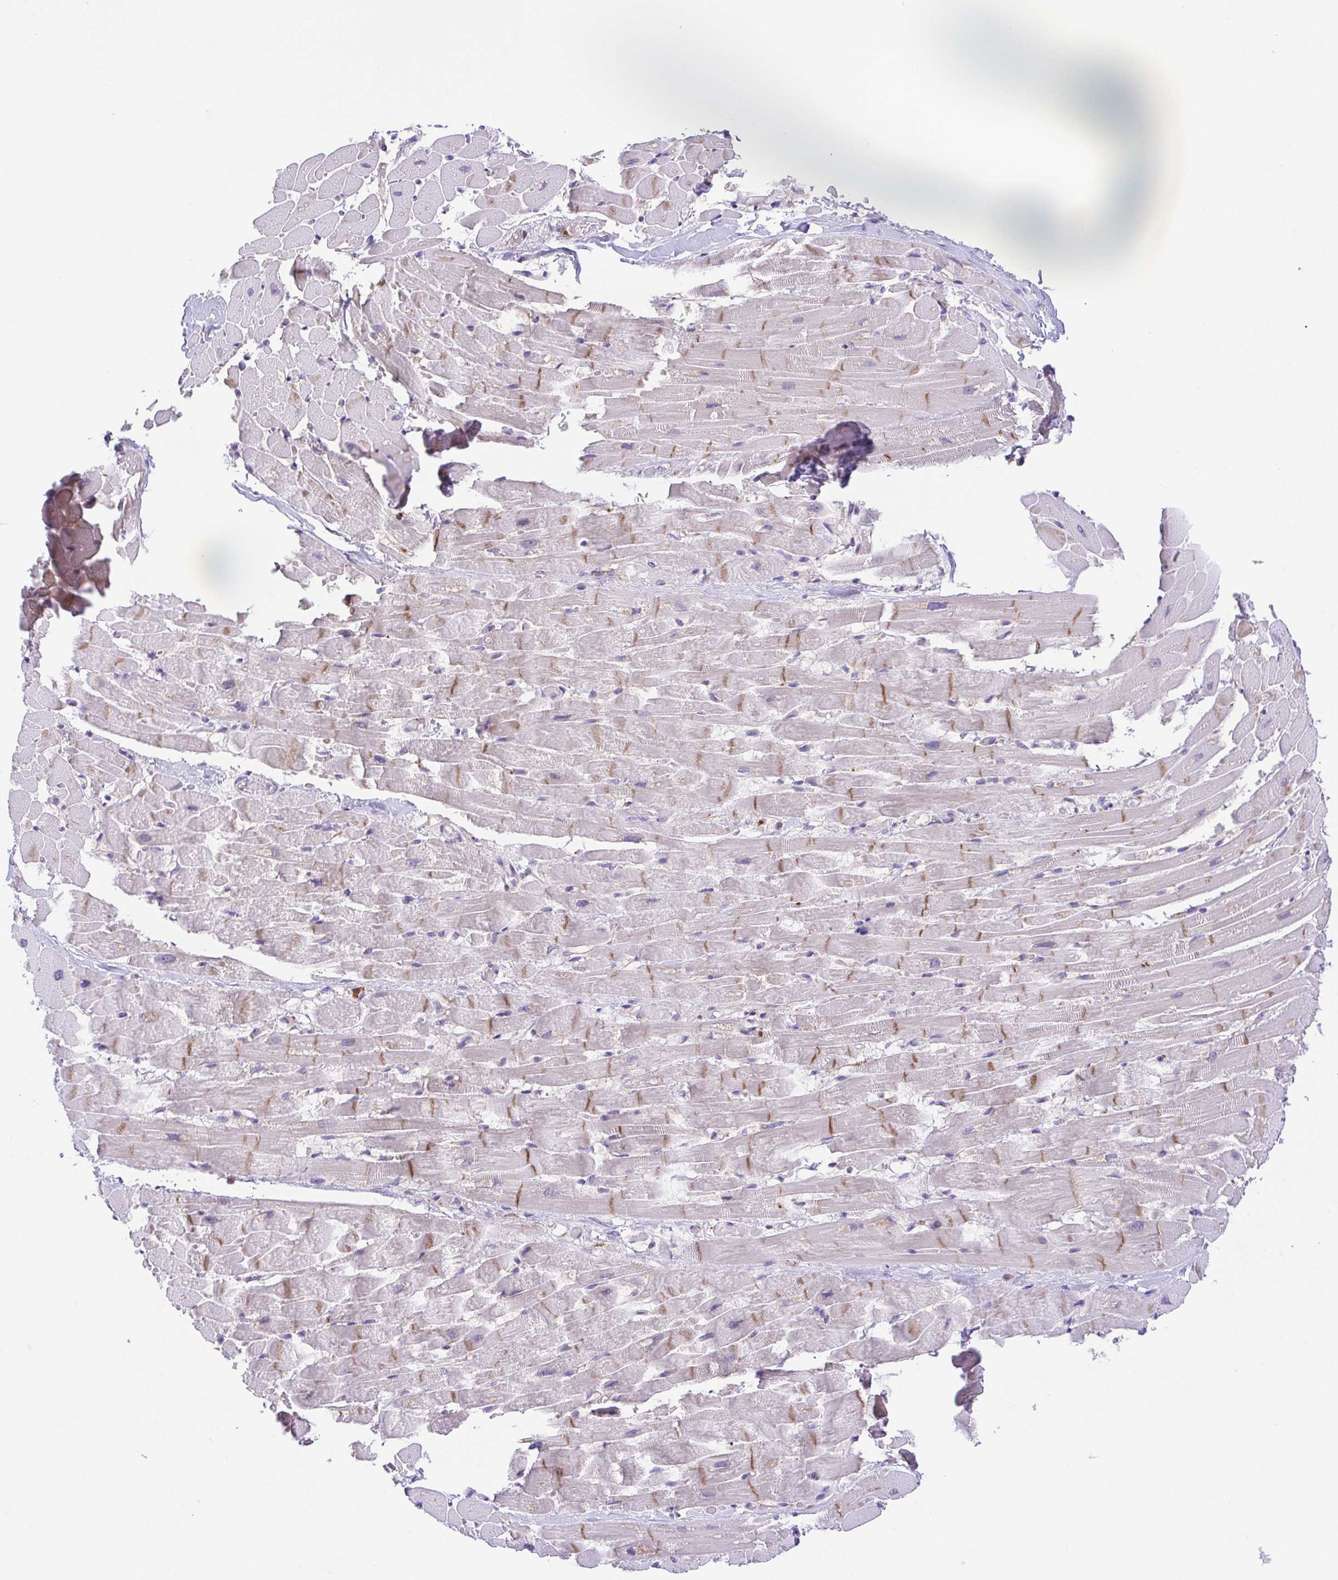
{"staining": {"intensity": "moderate", "quantity": "<25%", "location": "cytoplasmic/membranous"}, "tissue": "heart muscle", "cell_type": "Cardiomyocytes", "image_type": "normal", "snomed": [{"axis": "morphology", "description": "Normal tissue, NOS"}, {"axis": "topography", "description": "Heart"}], "caption": "This is a histology image of IHC staining of benign heart muscle, which shows moderate staining in the cytoplasmic/membranous of cardiomyocytes.", "gene": "SLC13A1", "patient": {"sex": "male", "age": 37}}